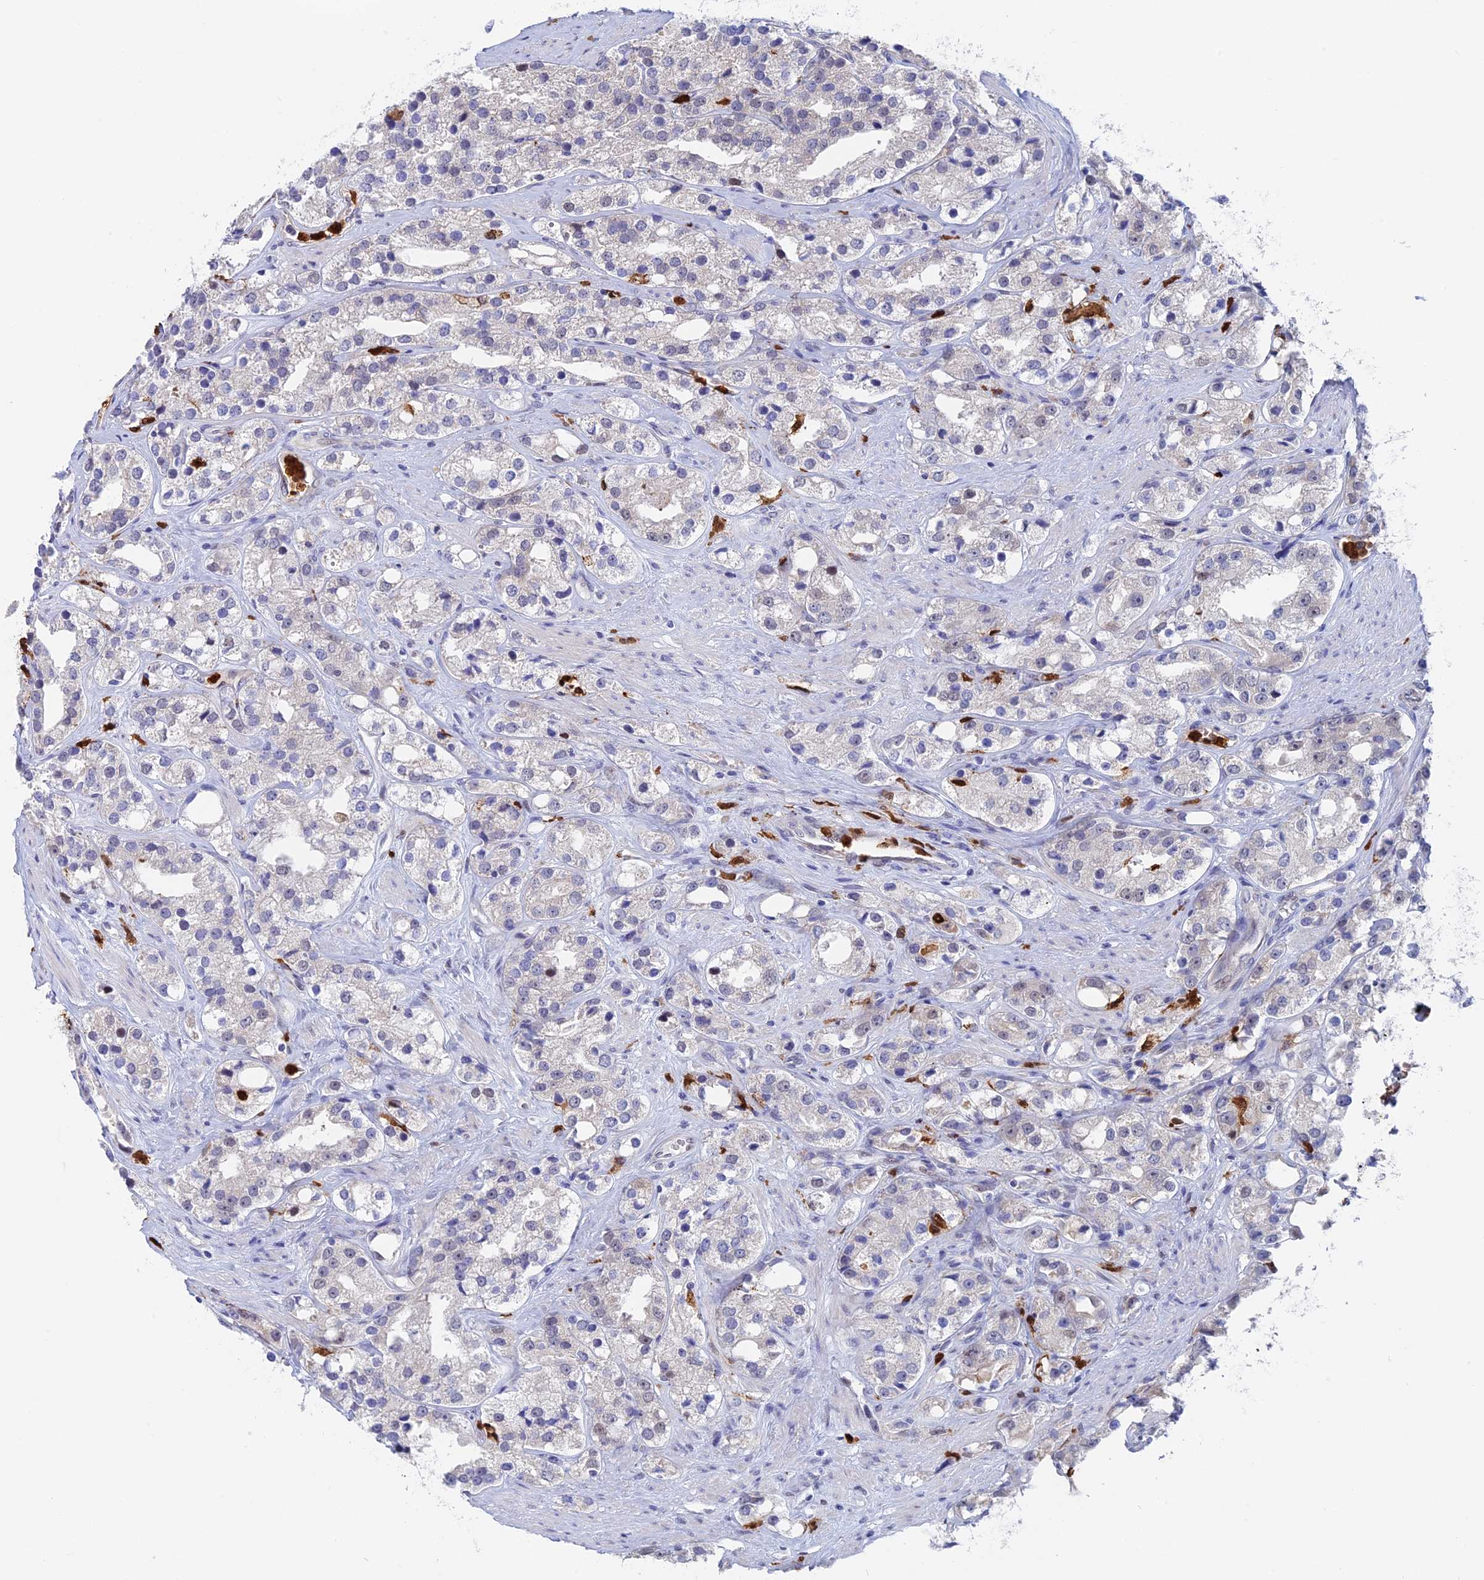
{"staining": {"intensity": "negative", "quantity": "none", "location": "none"}, "tissue": "prostate cancer", "cell_type": "Tumor cells", "image_type": "cancer", "snomed": [{"axis": "morphology", "description": "Adenocarcinoma, NOS"}, {"axis": "topography", "description": "Prostate"}], "caption": "The immunohistochemistry (IHC) histopathology image has no significant expression in tumor cells of prostate adenocarcinoma tissue.", "gene": "SLC26A1", "patient": {"sex": "male", "age": 79}}